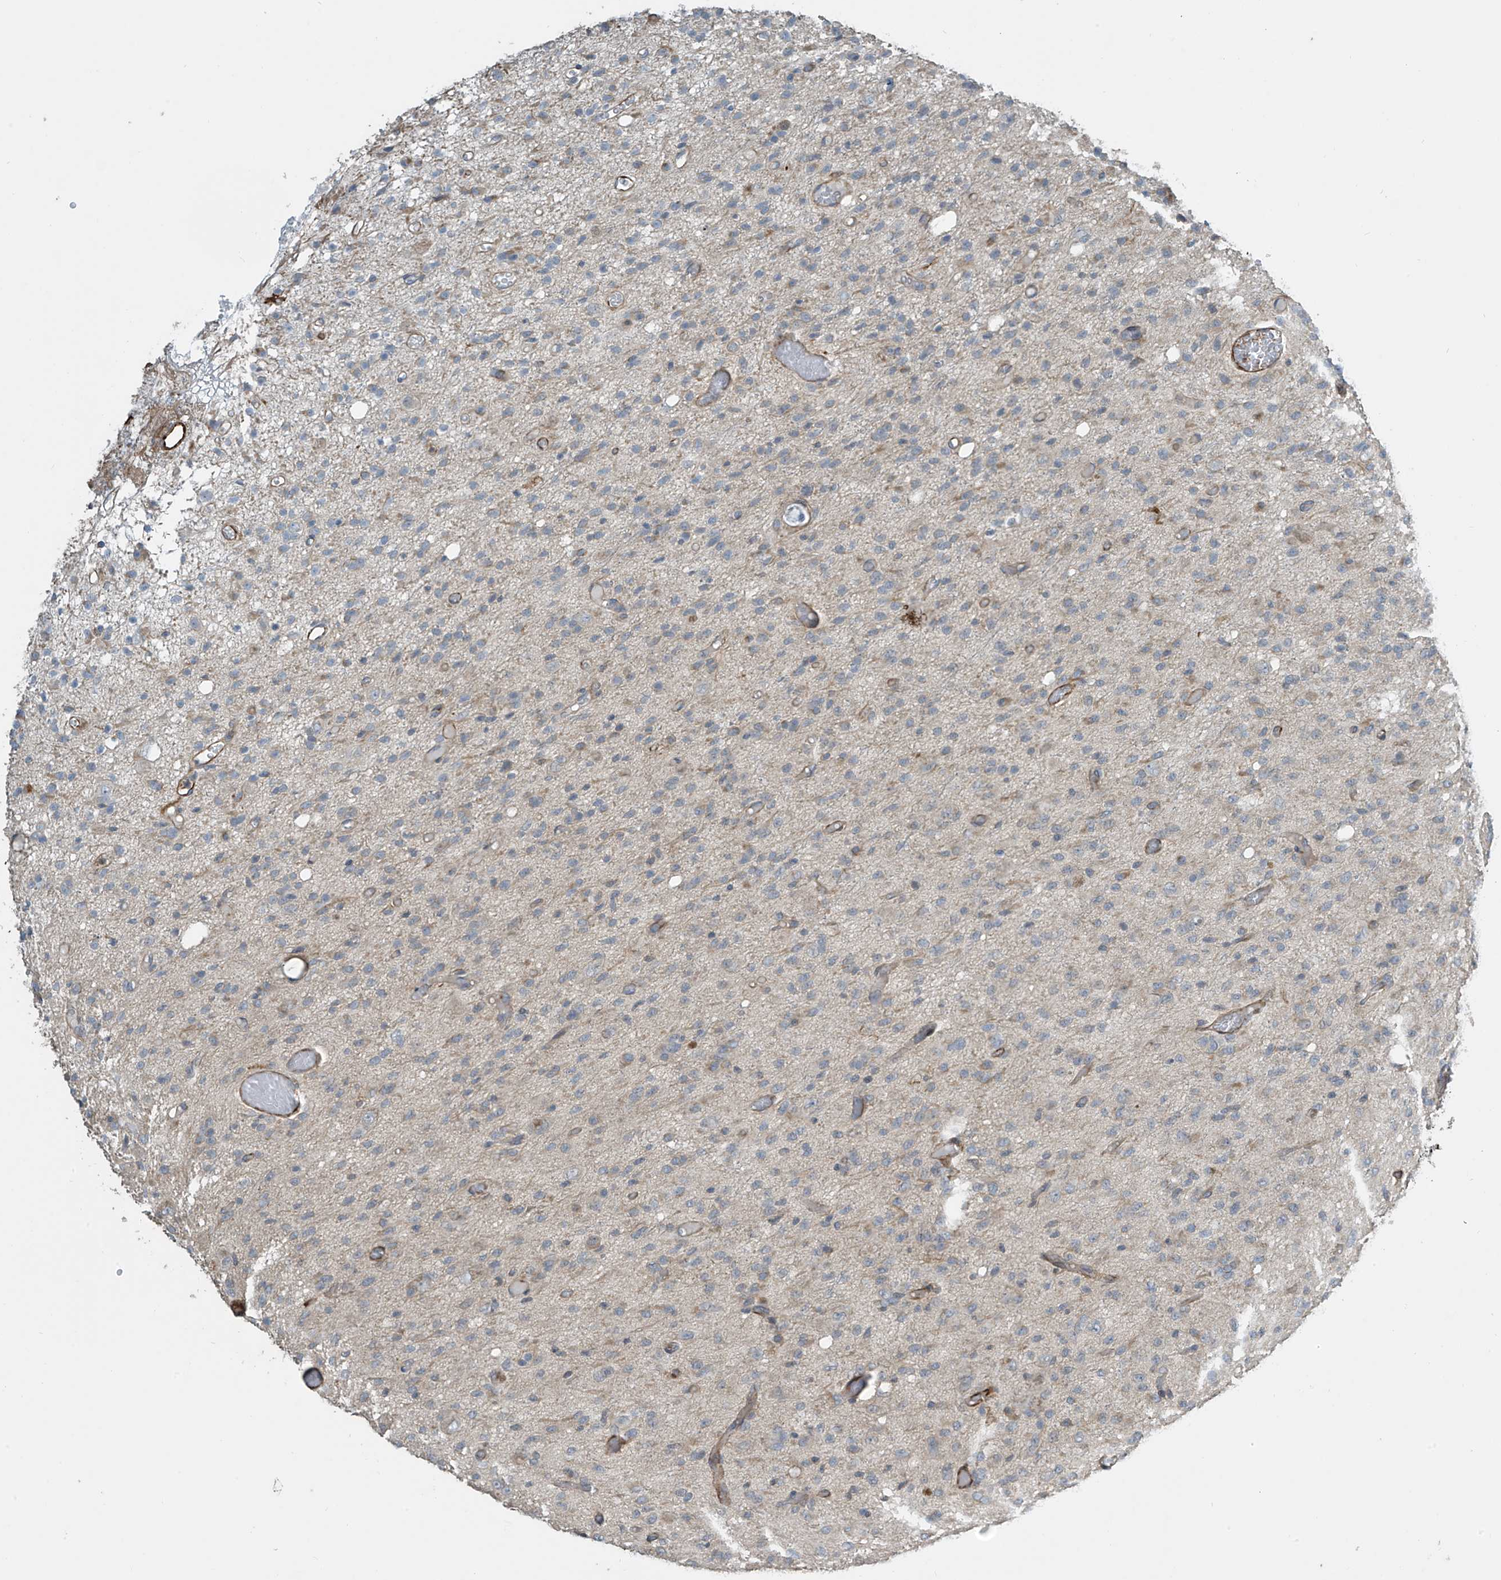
{"staining": {"intensity": "moderate", "quantity": "<25%", "location": "cytoplasmic/membranous"}, "tissue": "glioma", "cell_type": "Tumor cells", "image_type": "cancer", "snomed": [{"axis": "morphology", "description": "Glioma, malignant, High grade"}, {"axis": "topography", "description": "Brain"}], "caption": "Immunohistochemical staining of human glioma exhibits low levels of moderate cytoplasmic/membranous staining in approximately <25% of tumor cells. The staining is performed using DAB (3,3'-diaminobenzidine) brown chromogen to label protein expression. The nuclei are counter-stained blue using hematoxylin.", "gene": "SH3BGRL3", "patient": {"sex": "female", "age": 59}}